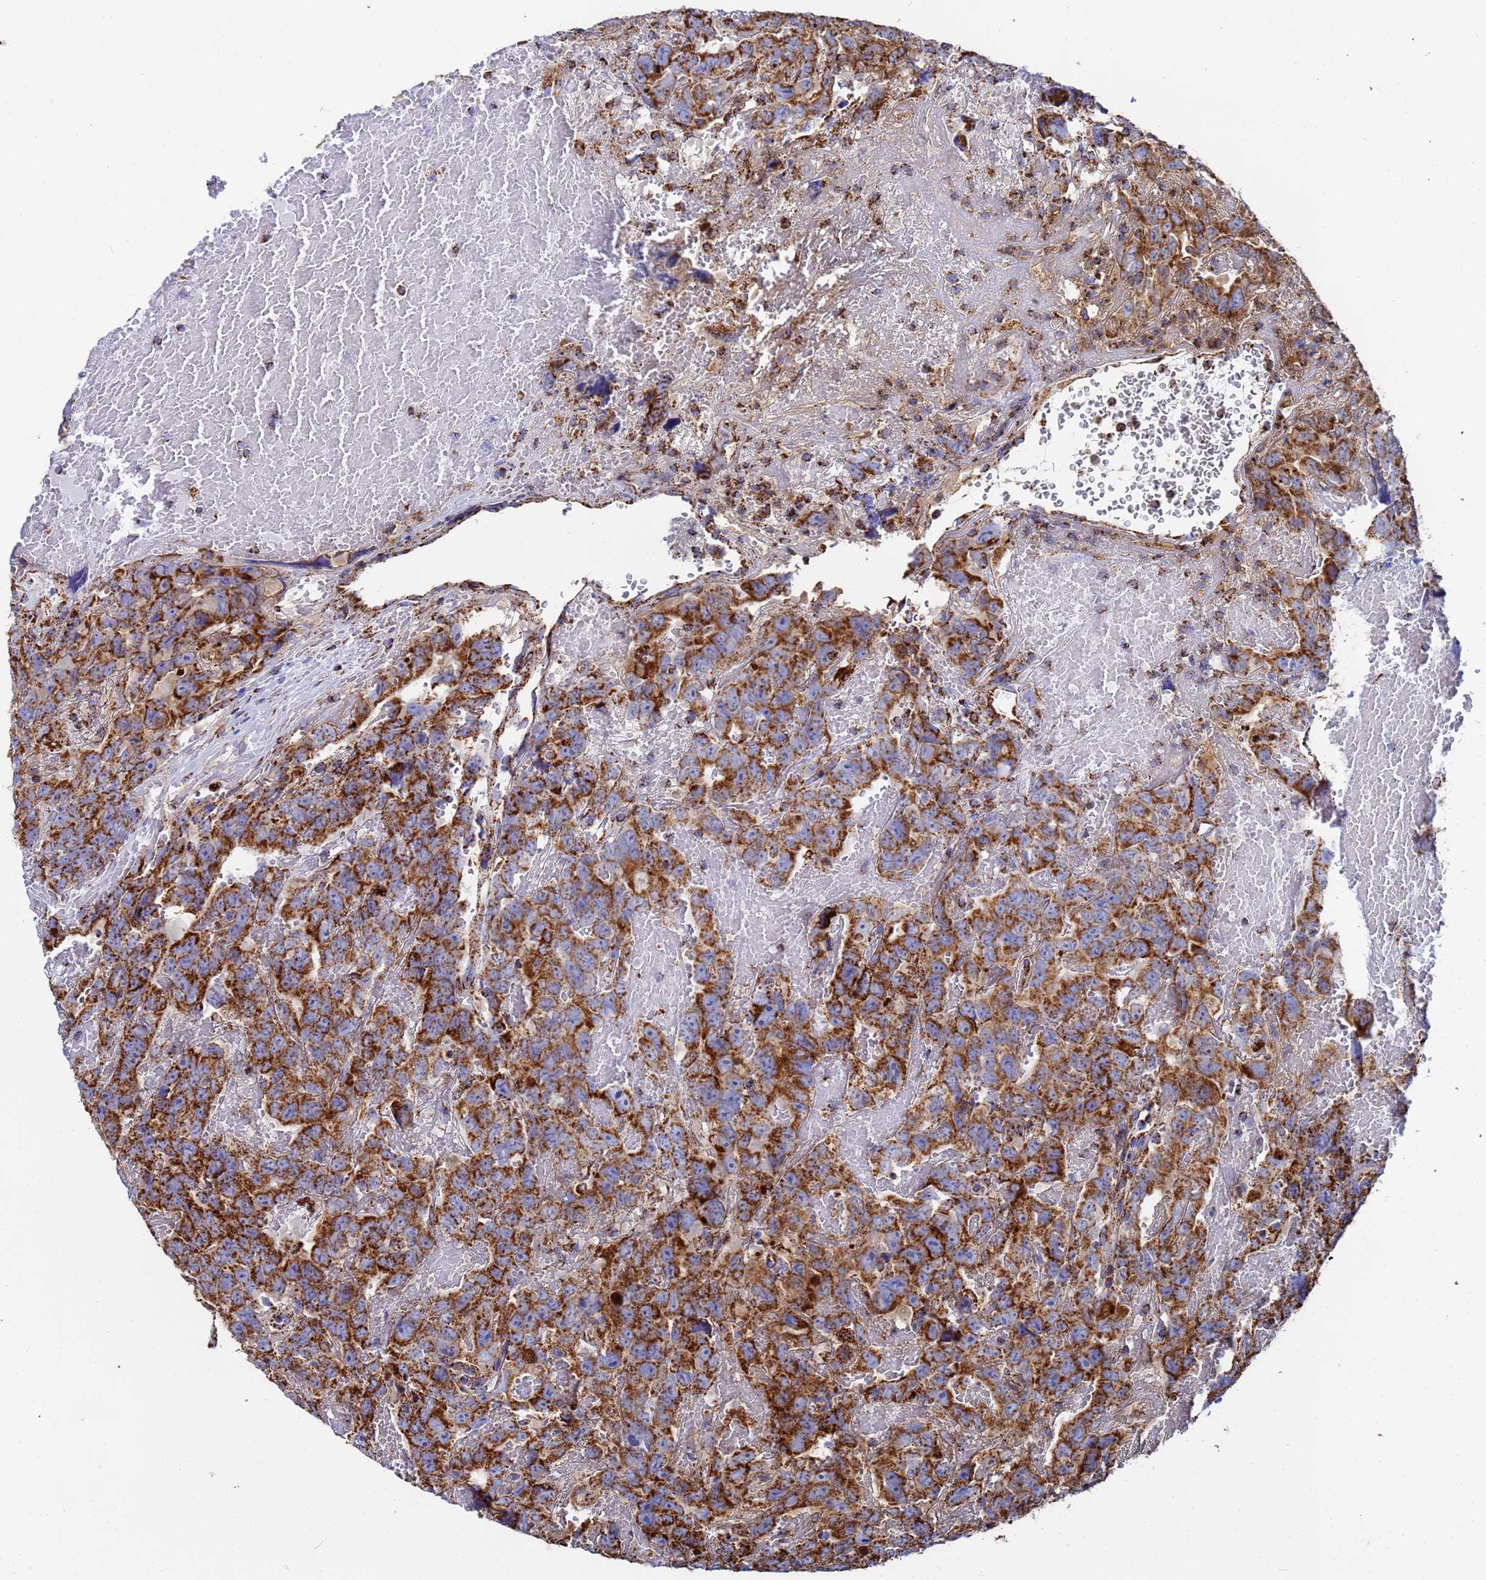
{"staining": {"intensity": "strong", "quantity": ">75%", "location": "cytoplasmic/membranous"}, "tissue": "testis cancer", "cell_type": "Tumor cells", "image_type": "cancer", "snomed": [{"axis": "morphology", "description": "Carcinoma, Embryonal, NOS"}, {"axis": "topography", "description": "Testis"}], "caption": "Tumor cells demonstrate strong cytoplasmic/membranous expression in approximately >75% of cells in testis embryonal carcinoma. (DAB (3,3'-diaminobenzidine) = brown stain, brightfield microscopy at high magnification).", "gene": "GLUD1", "patient": {"sex": "male", "age": 45}}